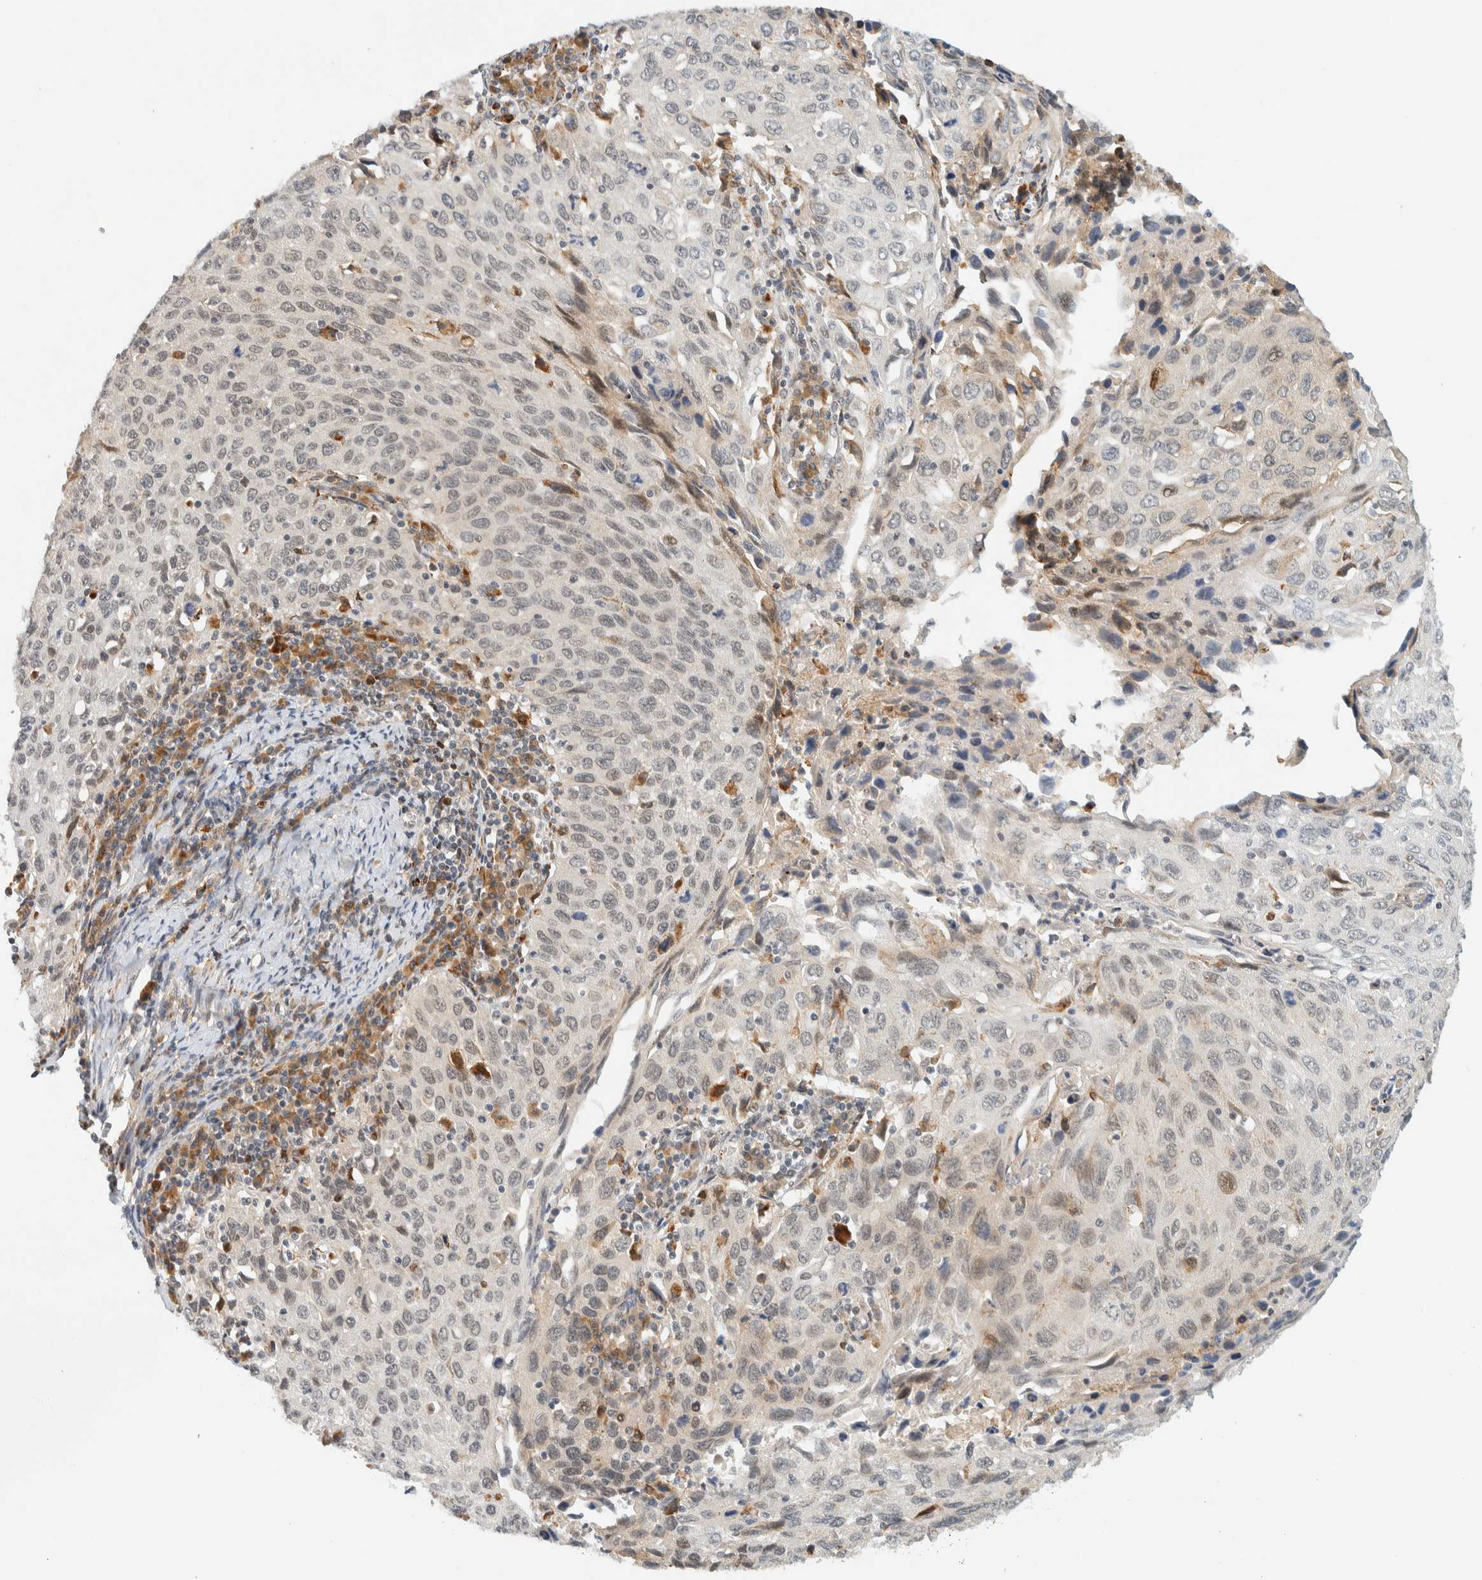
{"staining": {"intensity": "weak", "quantity": "<25%", "location": "cytoplasmic/membranous"}, "tissue": "cervical cancer", "cell_type": "Tumor cells", "image_type": "cancer", "snomed": [{"axis": "morphology", "description": "Squamous cell carcinoma, NOS"}, {"axis": "topography", "description": "Cervix"}], "caption": "IHC of cervical squamous cell carcinoma shows no staining in tumor cells.", "gene": "ITPRID1", "patient": {"sex": "female", "age": 53}}